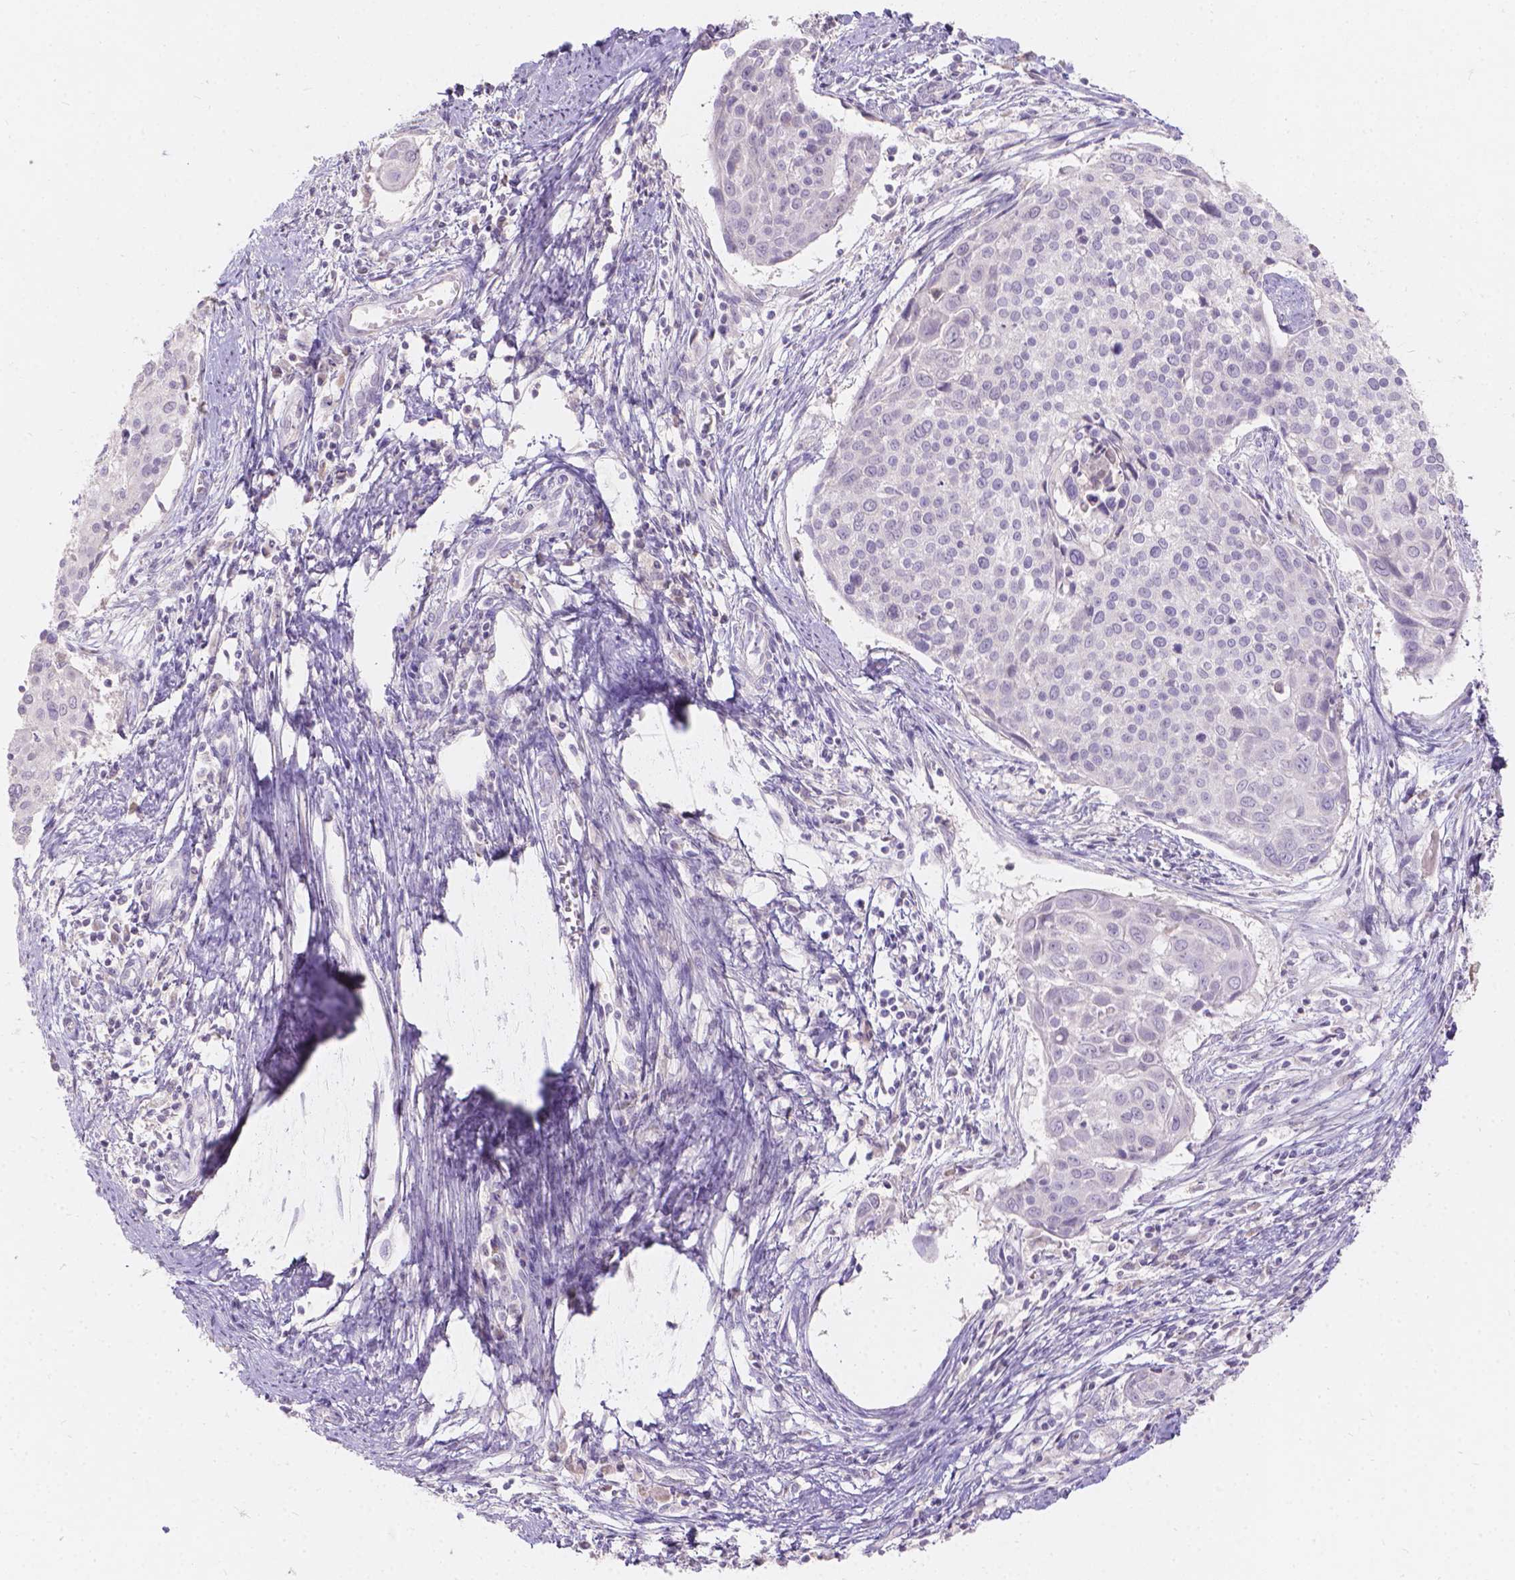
{"staining": {"intensity": "negative", "quantity": "none", "location": "none"}, "tissue": "cervical cancer", "cell_type": "Tumor cells", "image_type": "cancer", "snomed": [{"axis": "morphology", "description": "Squamous cell carcinoma, NOS"}, {"axis": "topography", "description": "Cervix"}], "caption": "Tumor cells are negative for brown protein staining in cervical cancer (squamous cell carcinoma). The staining is performed using DAB brown chromogen with nuclei counter-stained in using hematoxylin.", "gene": "DCAF4L1", "patient": {"sex": "female", "age": 39}}